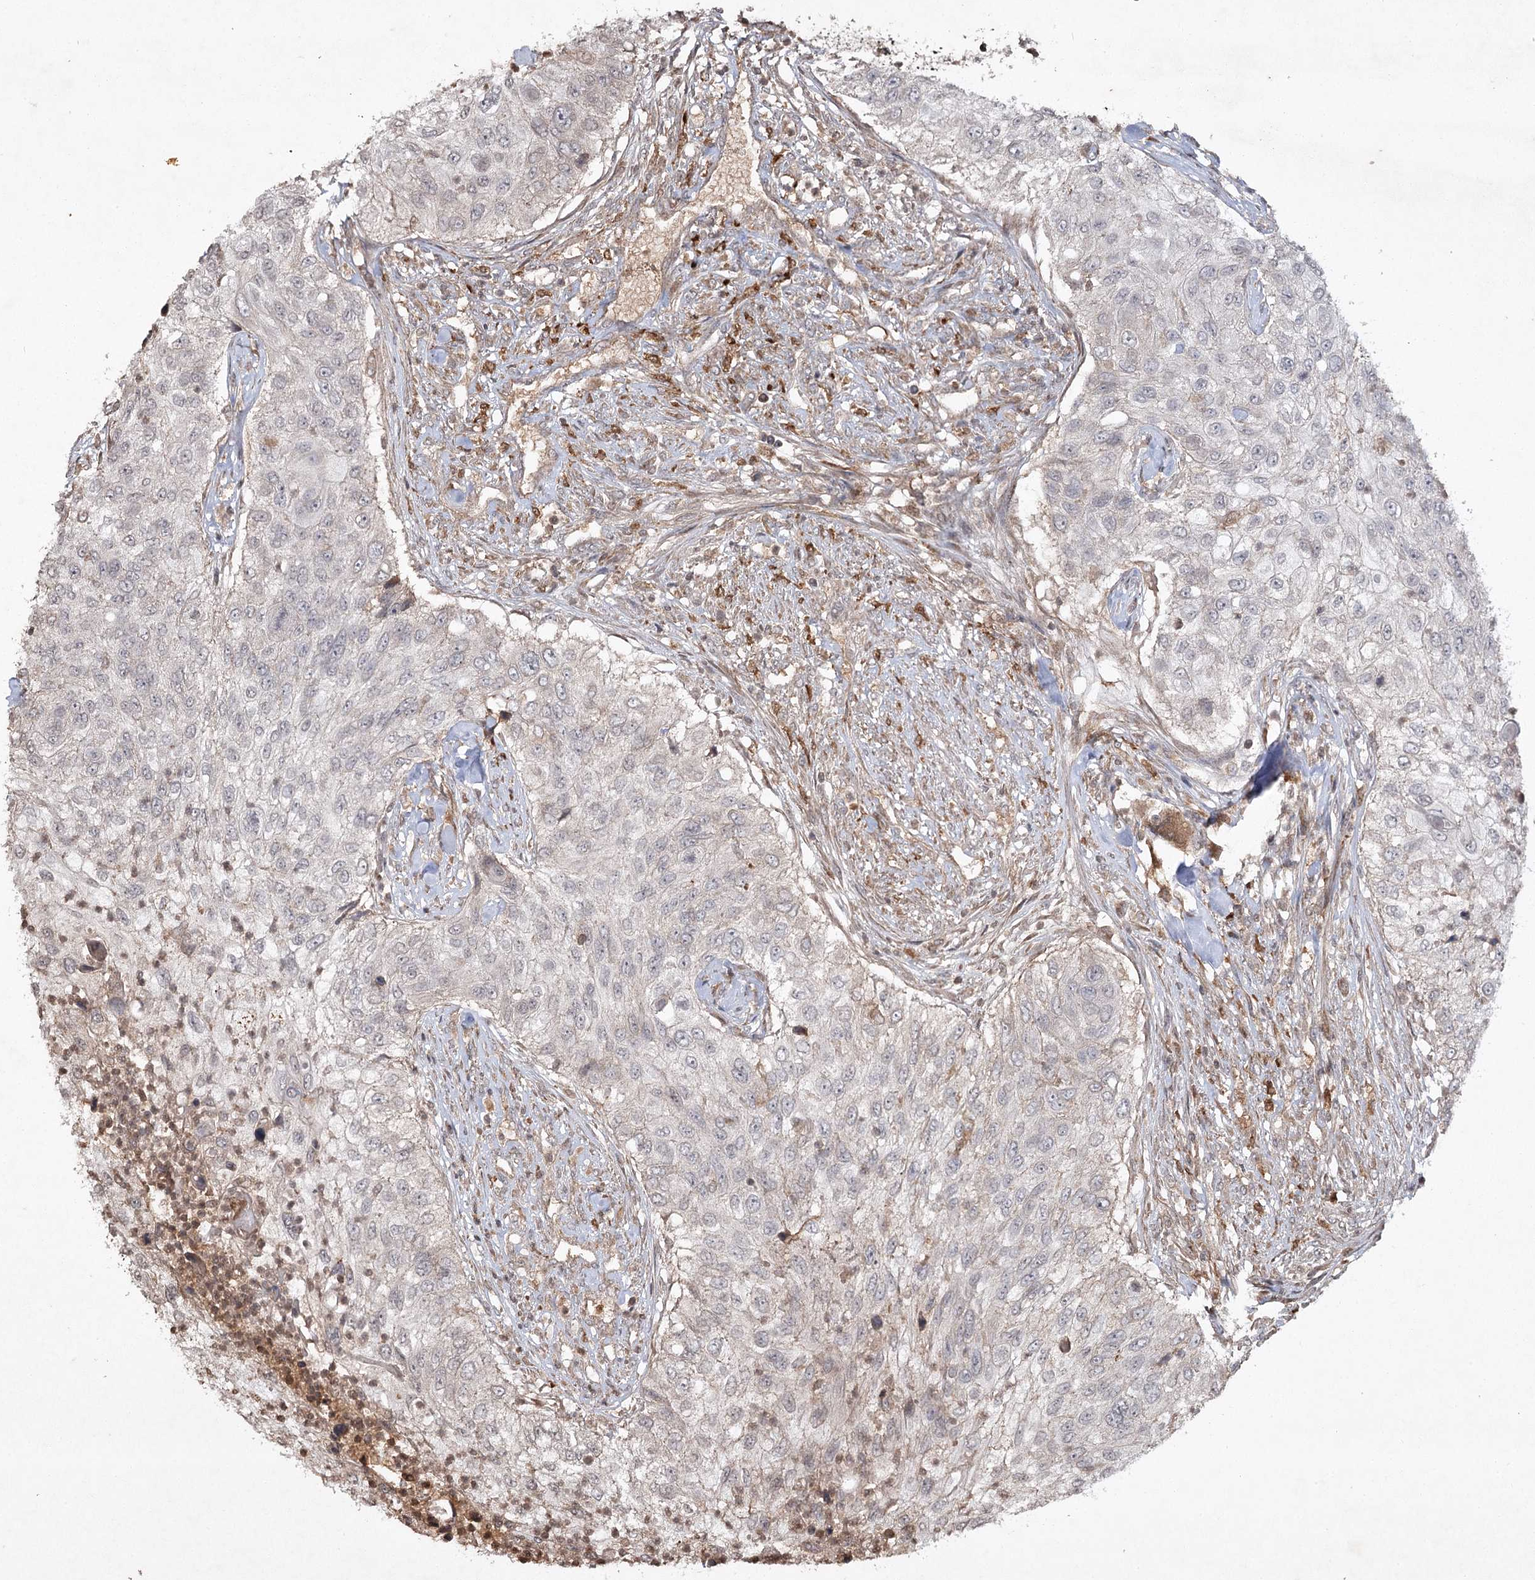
{"staining": {"intensity": "negative", "quantity": "none", "location": "none"}, "tissue": "urothelial cancer", "cell_type": "Tumor cells", "image_type": "cancer", "snomed": [{"axis": "morphology", "description": "Urothelial carcinoma, High grade"}, {"axis": "topography", "description": "Urinary bladder"}], "caption": "There is no significant staining in tumor cells of high-grade urothelial carcinoma.", "gene": "CYP2B6", "patient": {"sex": "female", "age": 60}}